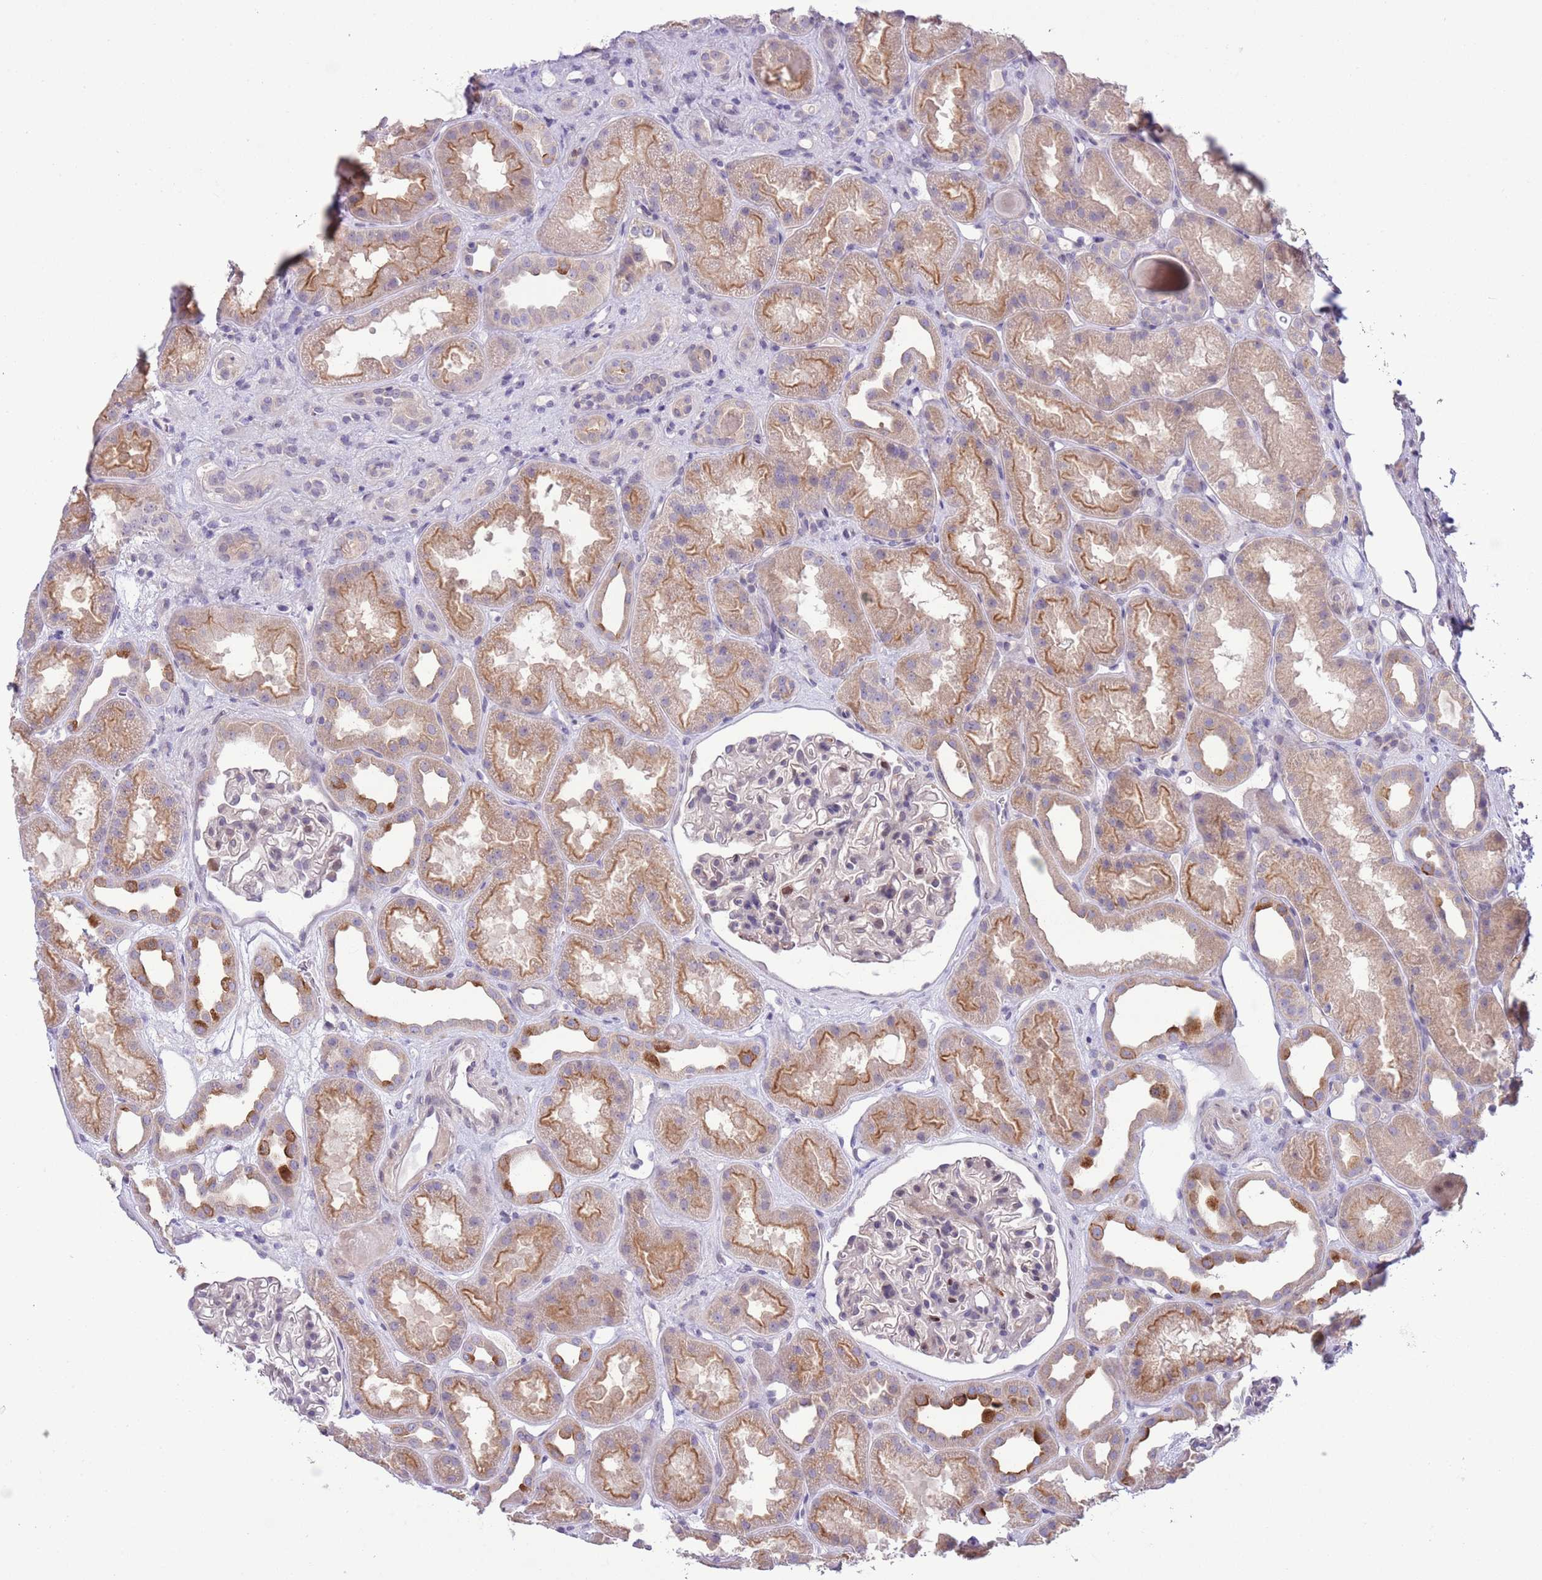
{"staining": {"intensity": "moderate", "quantity": "<25%", "location": "nuclear"}, "tissue": "kidney", "cell_type": "Cells in glomeruli", "image_type": "normal", "snomed": [{"axis": "morphology", "description": "Normal tissue, NOS"}, {"axis": "topography", "description": "Kidney"}], "caption": "Protein expression analysis of normal human kidney reveals moderate nuclear expression in approximately <25% of cells in glomeruli.", "gene": "CCND2", "patient": {"sex": "male", "age": 61}}